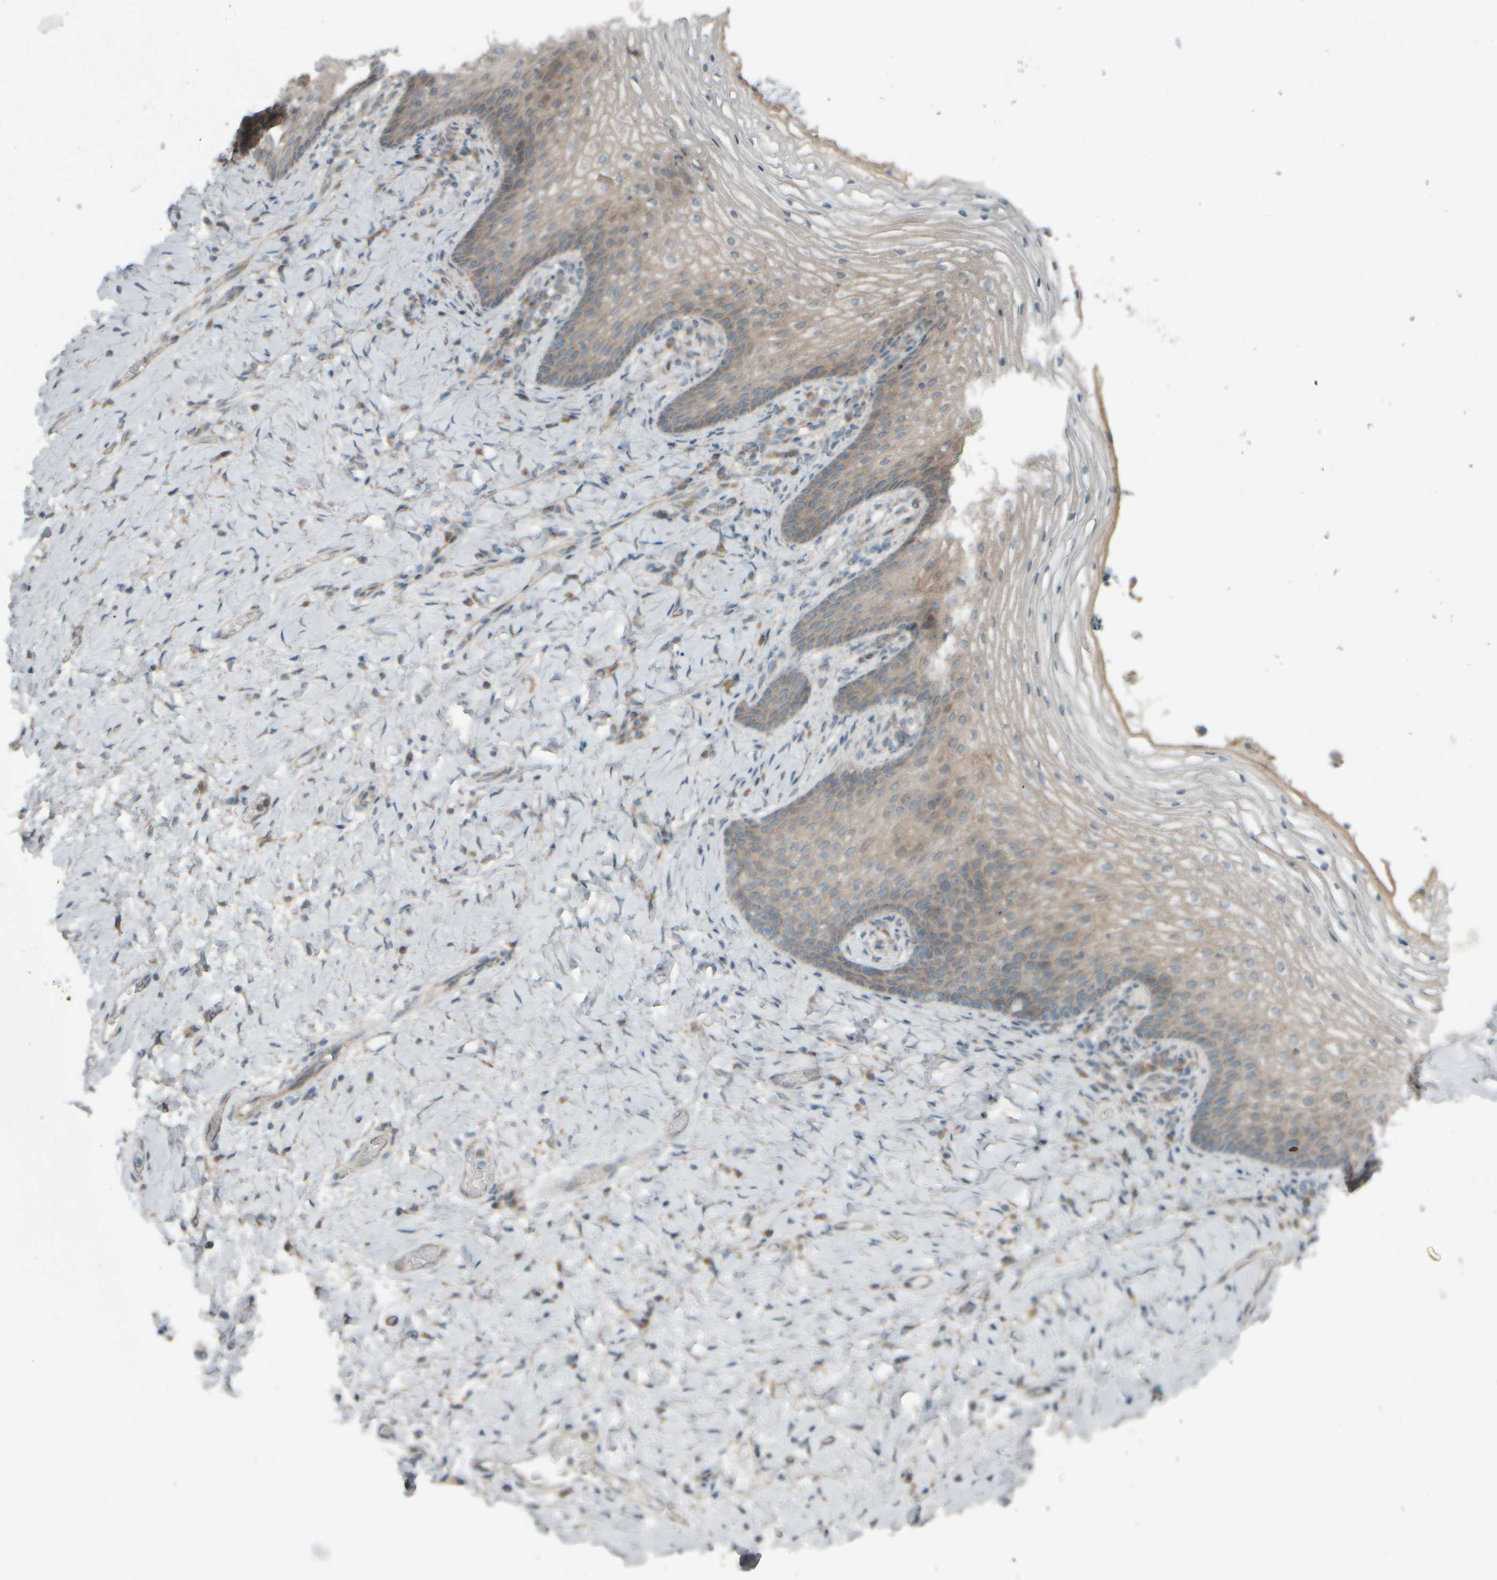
{"staining": {"intensity": "weak", "quantity": "25%-75%", "location": "cytoplasmic/membranous"}, "tissue": "vagina", "cell_type": "Squamous epithelial cells", "image_type": "normal", "snomed": [{"axis": "morphology", "description": "Normal tissue, NOS"}, {"axis": "topography", "description": "Vagina"}], "caption": "This is a histology image of immunohistochemistry staining of unremarkable vagina, which shows weak positivity in the cytoplasmic/membranous of squamous epithelial cells.", "gene": "HGS", "patient": {"sex": "female", "age": 60}}